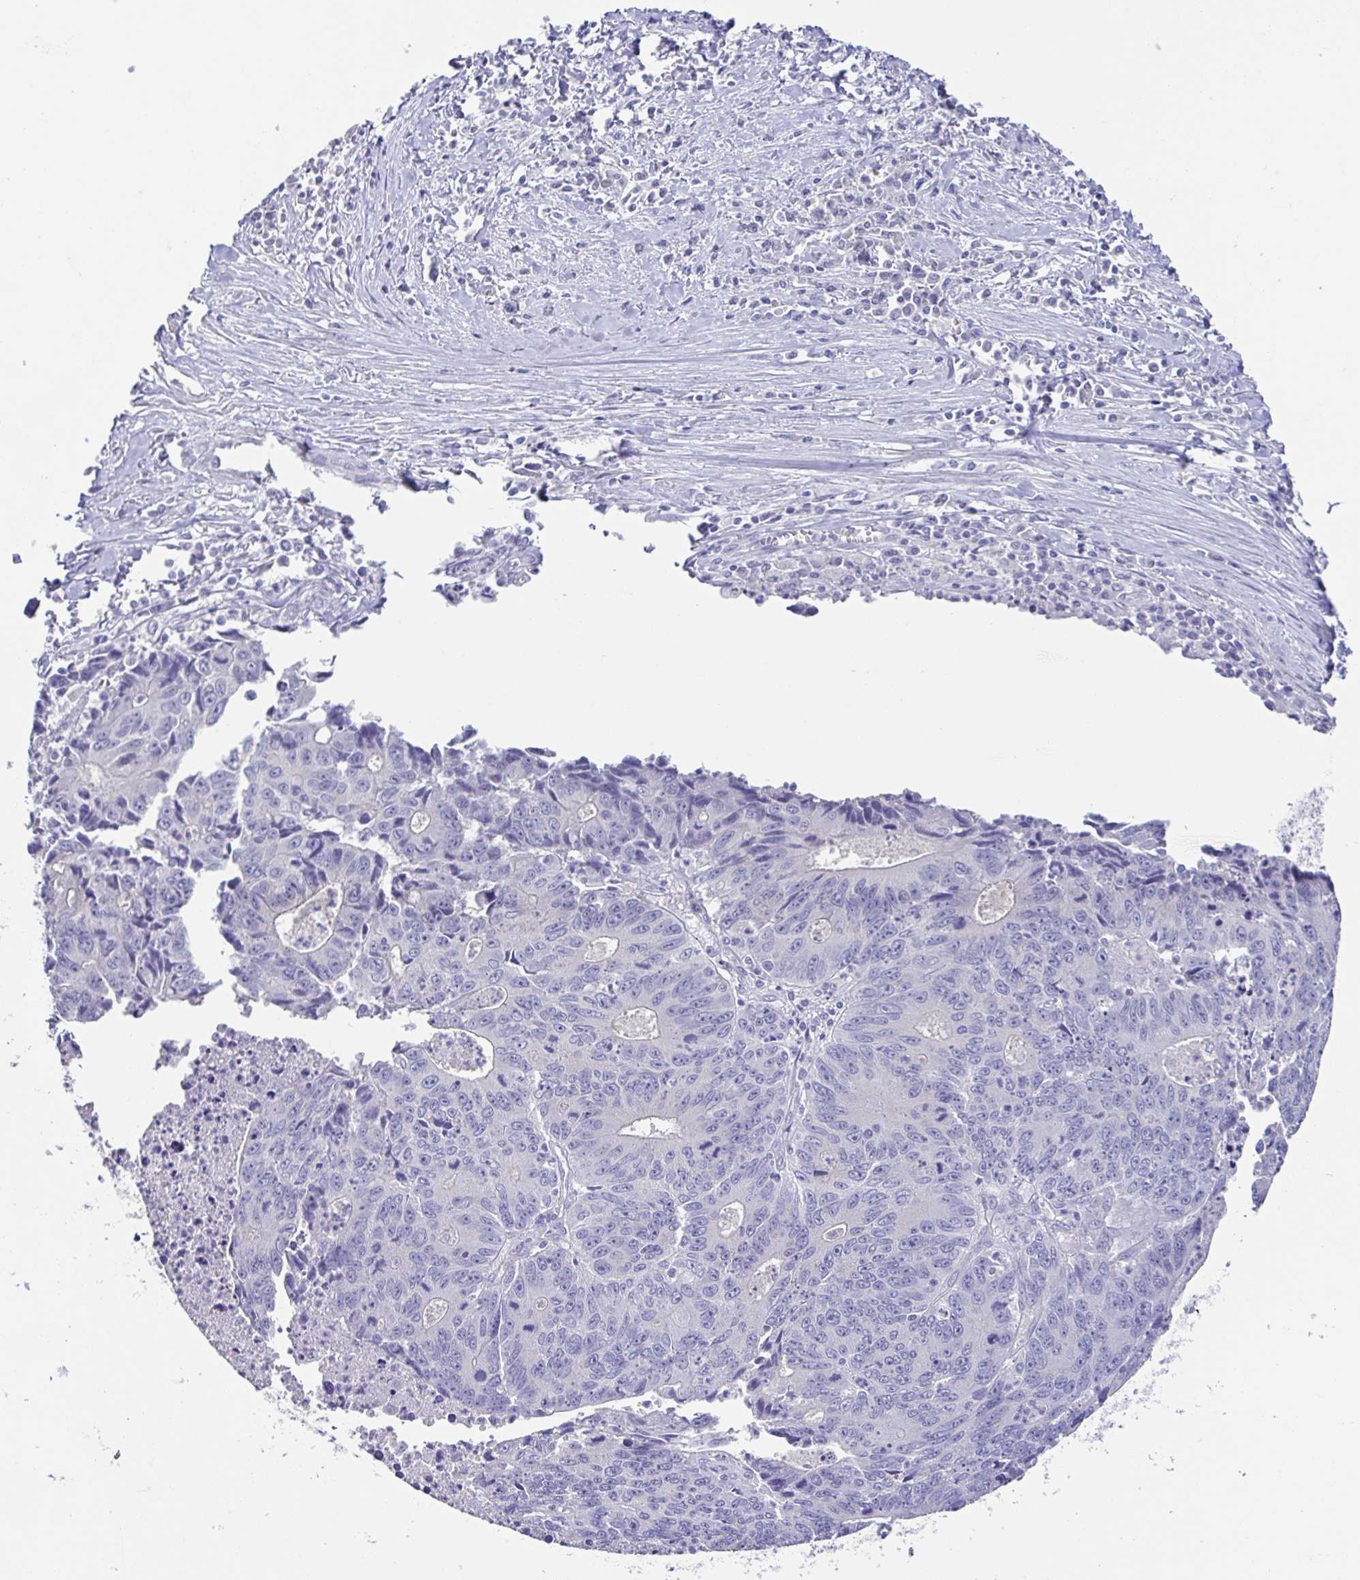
{"staining": {"intensity": "negative", "quantity": "none", "location": "none"}, "tissue": "liver cancer", "cell_type": "Tumor cells", "image_type": "cancer", "snomed": [{"axis": "morphology", "description": "Cholangiocarcinoma"}, {"axis": "topography", "description": "Liver"}], "caption": "Immunohistochemistry (IHC) micrograph of neoplastic tissue: human liver cancer stained with DAB (3,3'-diaminobenzidine) displays no significant protein staining in tumor cells.", "gene": "RDH11", "patient": {"sex": "male", "age": 65}}